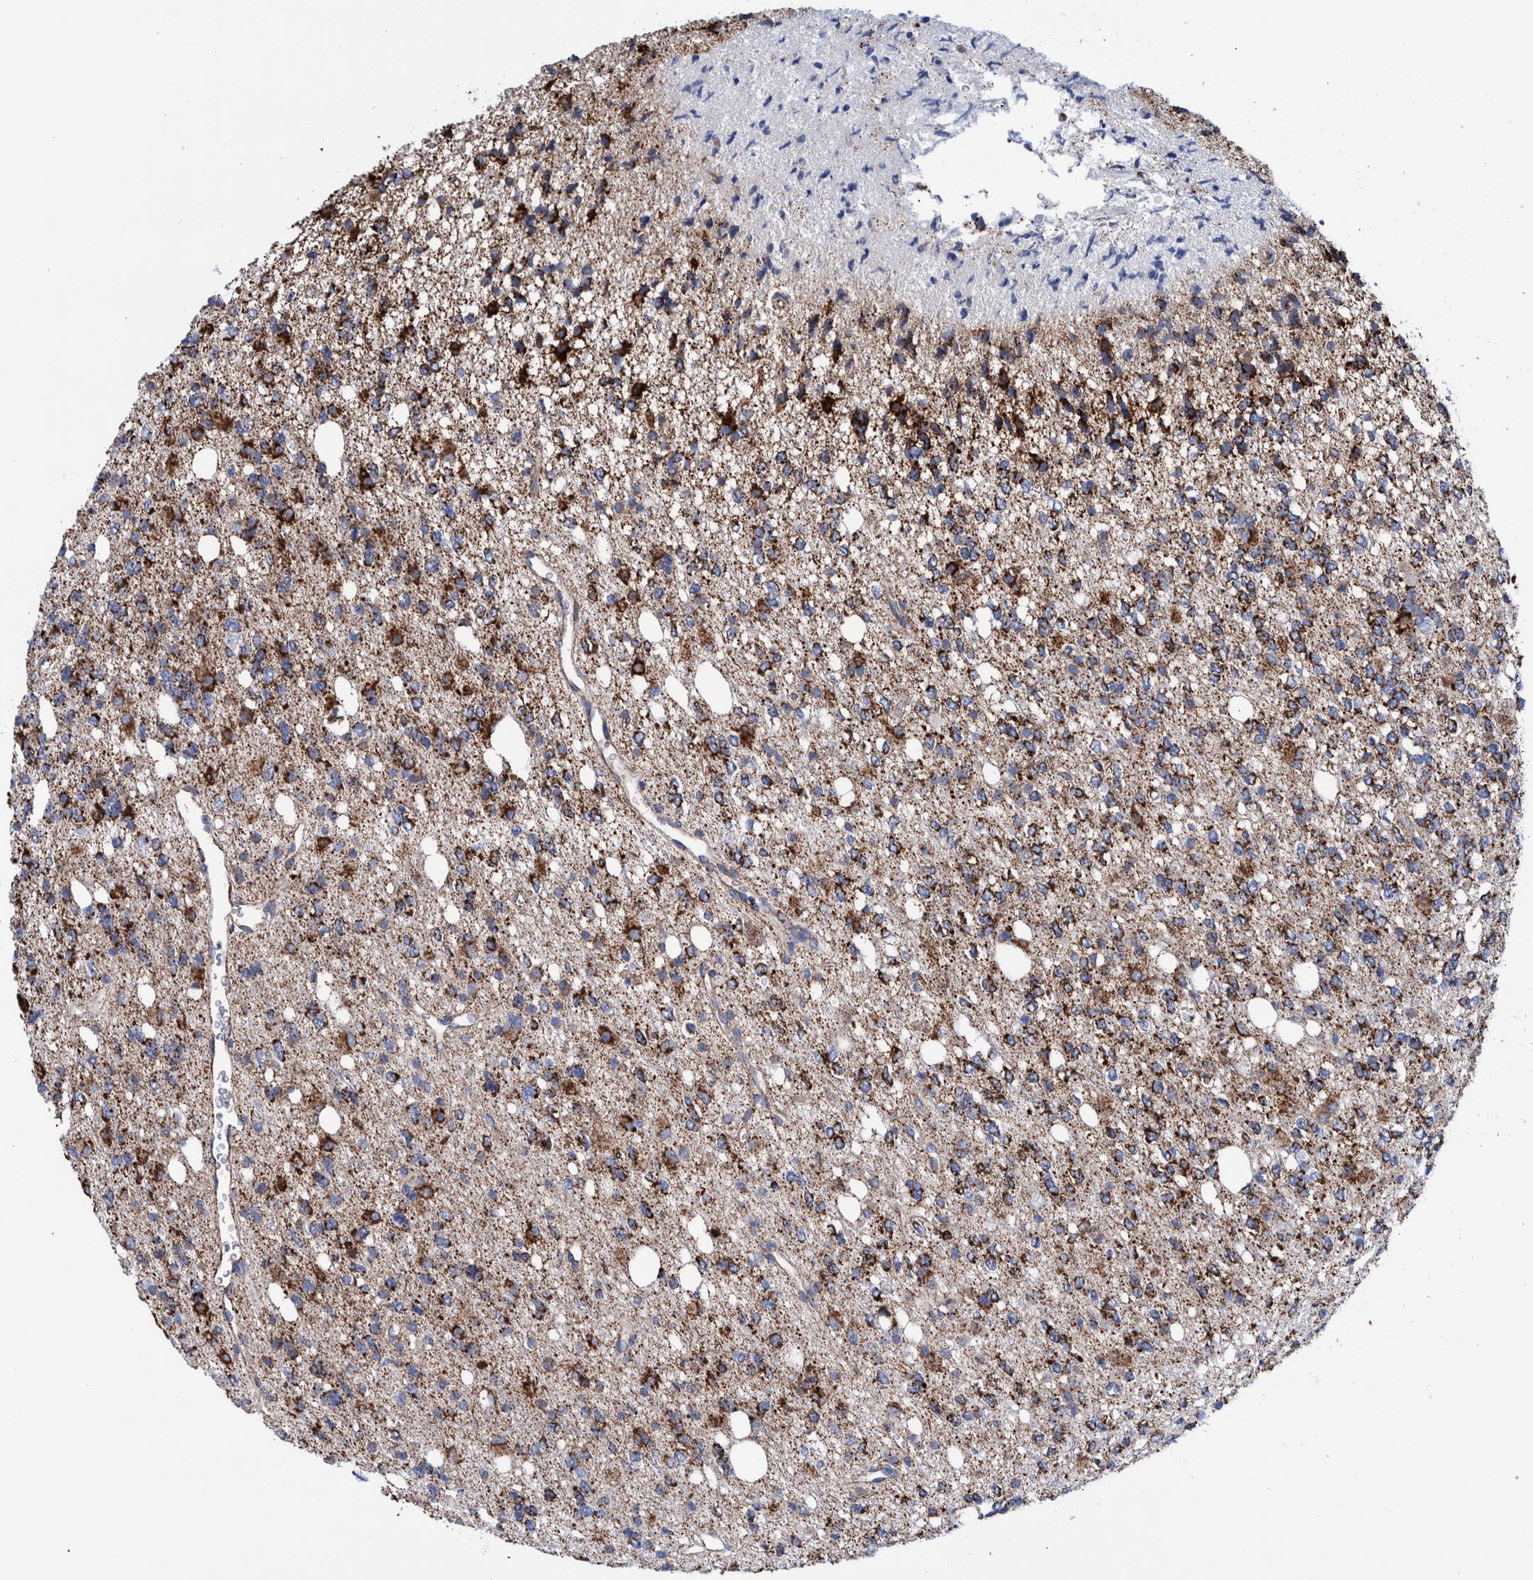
{"staining": {"intensity": "moderate", "quantity": ">75%", "location": "cytoplasmic/membranous"}, "tissue": "glioma", "cell_type": "Tumor cells", "image_type": "cancer", "snomed": [{"axis": "morphology", "description": "Glioma, malignant, High grade"}, {"axis": "topography", "description": "Brain"}], "caption": "Protein analysis of high-grade glioma (malignant) tissue exhibits moderate cytoplasmic/membranous positivity in approximately >75% of tumor cells.", "gene": "DECR1", "patient": {"sex": "female", "age": 62}}